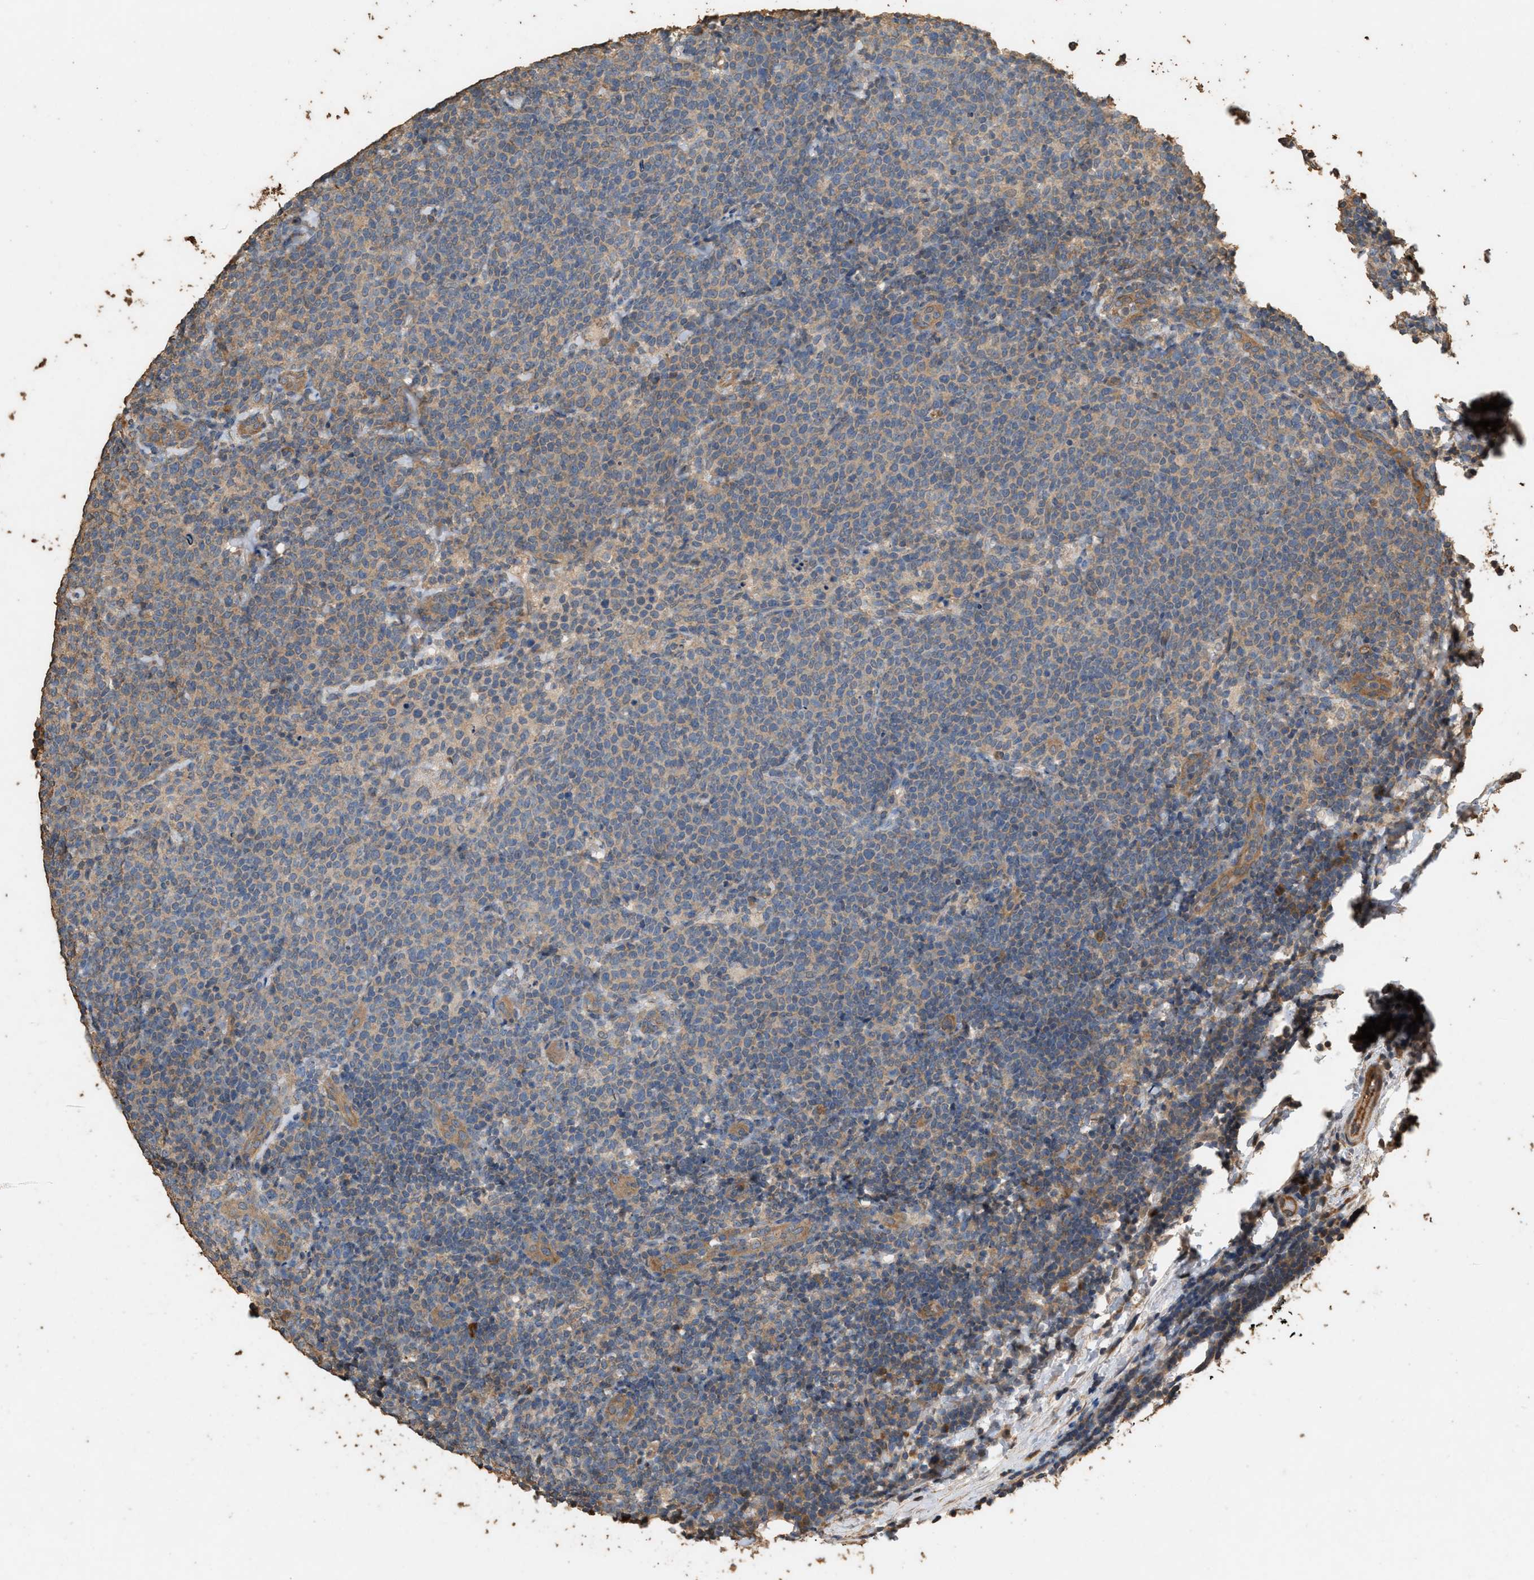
{"staining": {"intensity": "weak", "quantity": "25%-75%", "location": "cytoplasmic/membranous"}, "tissue": "lymphoma", "cell_type": "Tumor cells", "image_type": "cancer", "snomed": [{"axis": "morphology", "description": "Malignant lymphoma, non-Hodgkin's type, High grade"}, {"axis": "topography", "description": "Lymph node"}], "caption": "Protein expression analysis of high-grade malignant lymphoma, non-Hodgkin's type displays weak cytoplasmic/membranous positivity in approximately 25%-75% of tumor cells.", "gene": "DCAF7", "patient": {"sex": "male", "age": 61}}